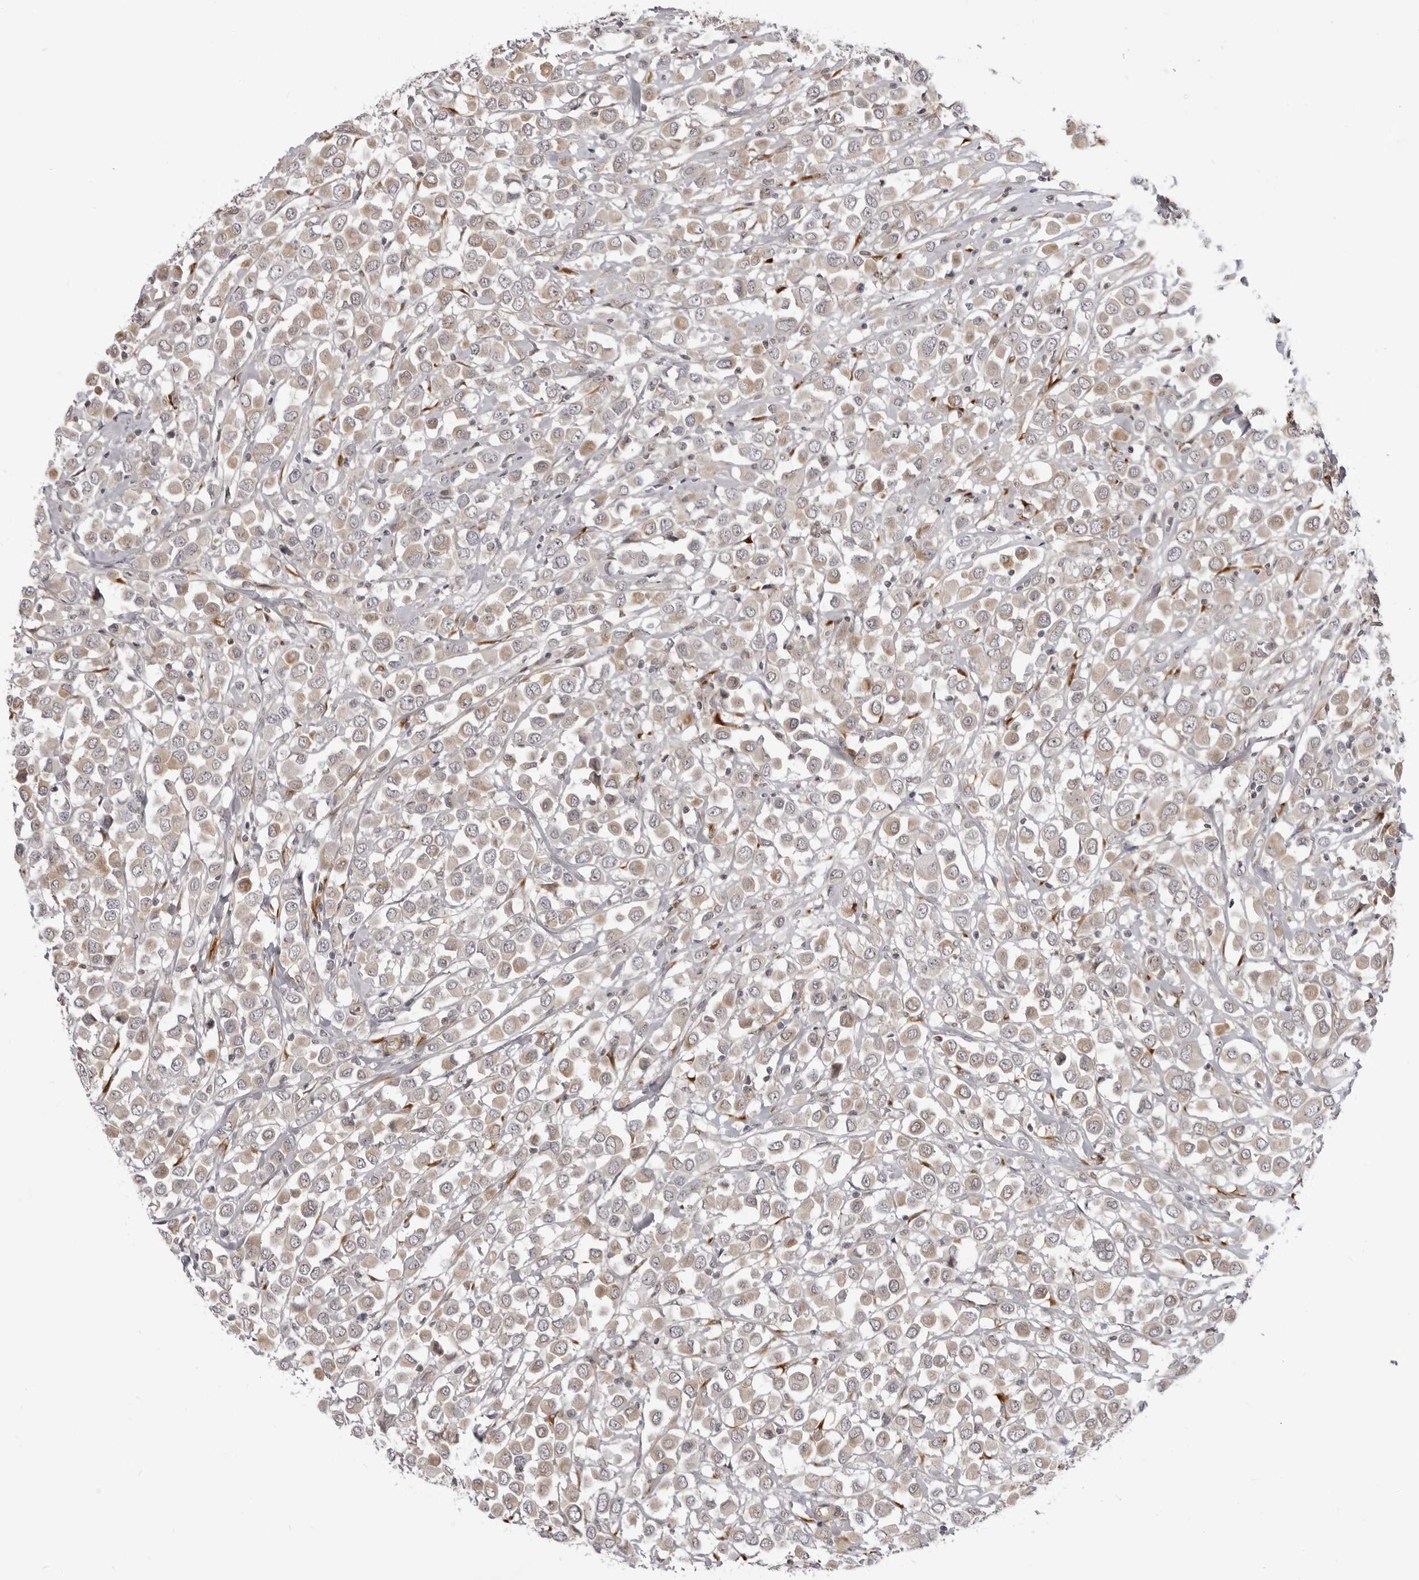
{"staining": {"intensity": "weak", "quantity": ">75%", "location": "cytoplasmic/membranous"}, "tissue": "breast cancer", "cell_type": "Tumor cells", "image_type": "cancer", "snomed": [{"axis": "morphology", "description": "Duct carcinoma"}, {"axis": "topography", "description": "Breast"}], "caption": "Tumor cells reveal low levels of weak cytoplasmic/membranous staining in about >75% of cells in human breast cancer (invasive ductal carcinoma).", "gene": "SRGAP2", "patient": {"sex": "female", "age": 61}}